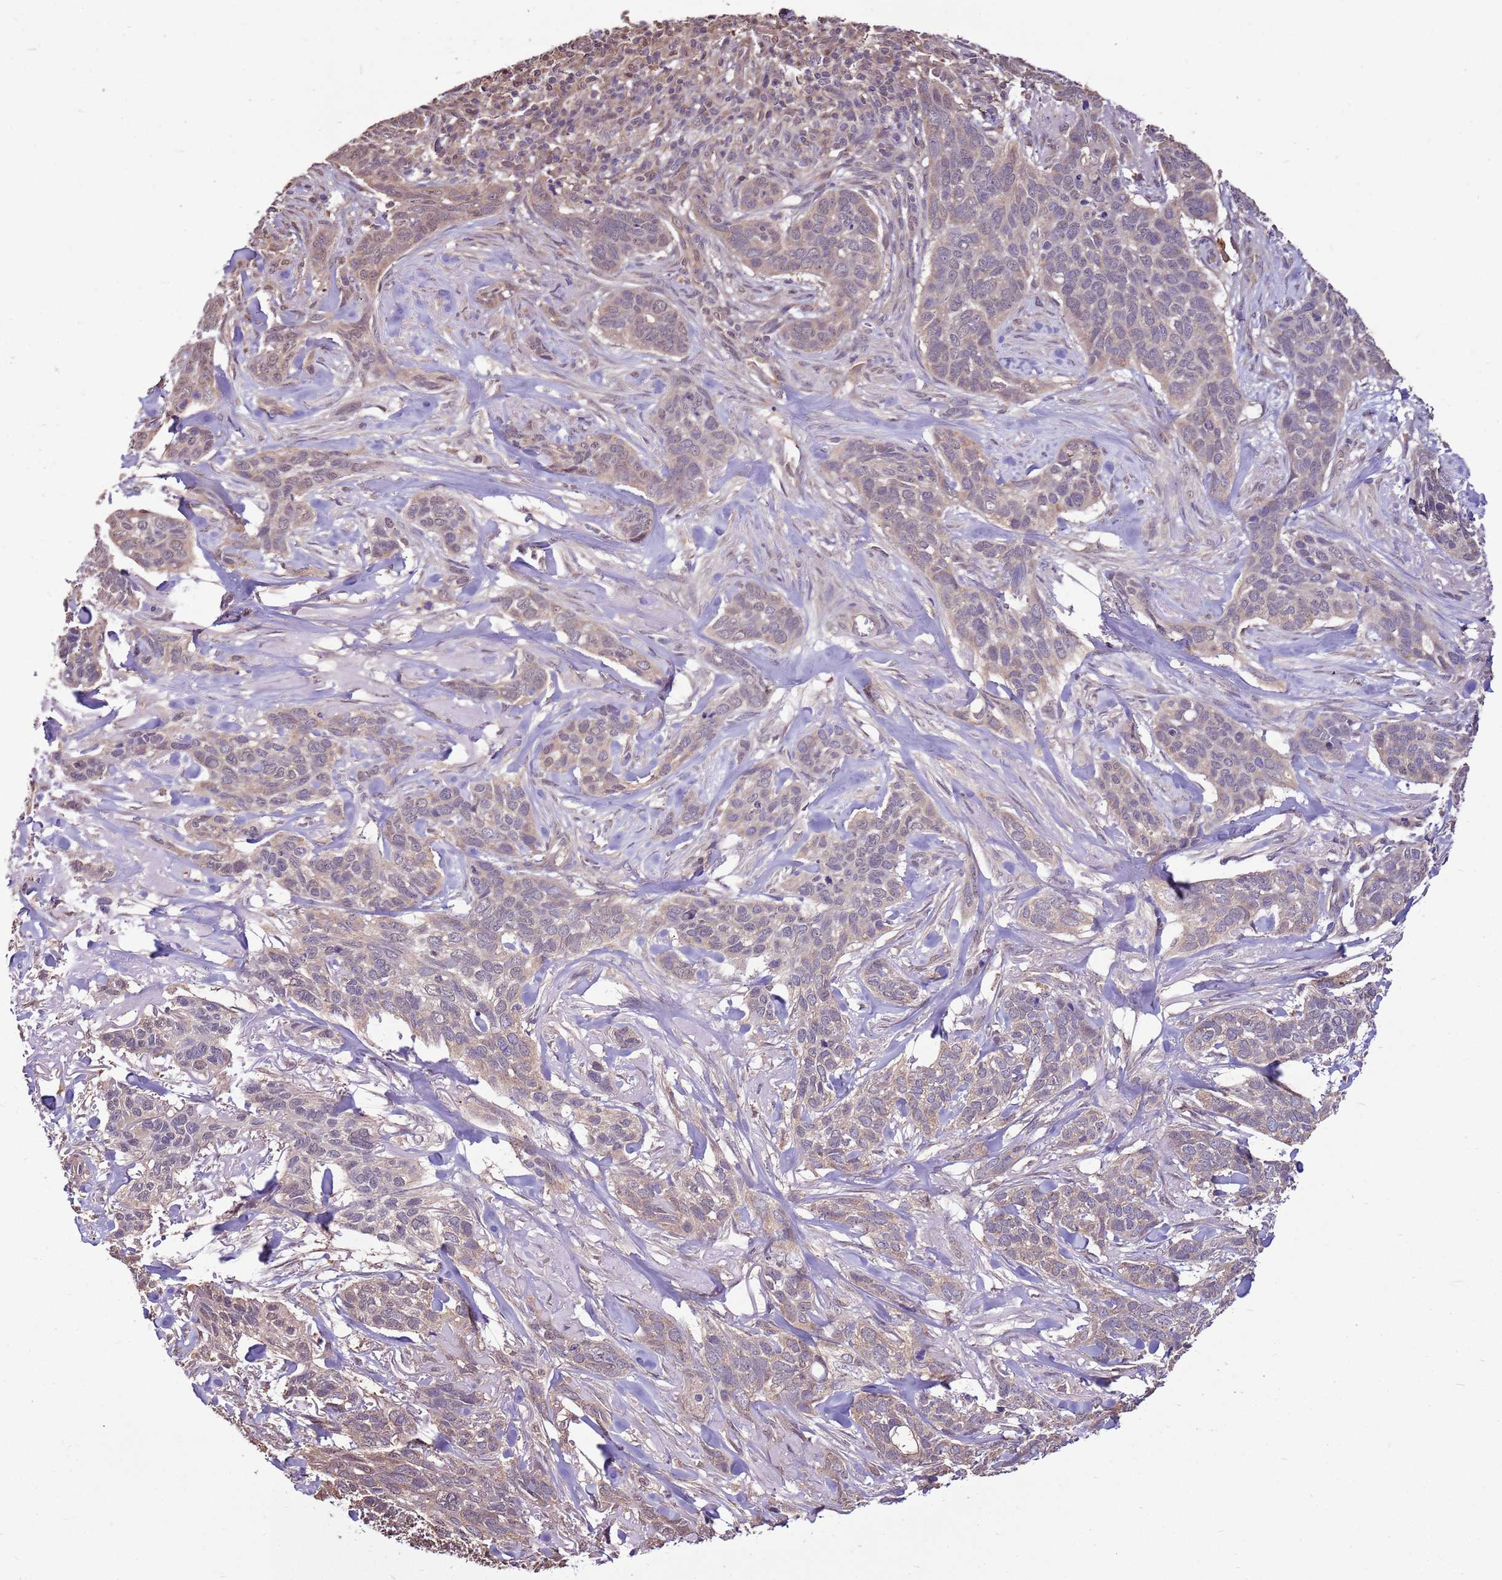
{"staining": {"intensity": "weak", "quantity": "<25%", "location": "cytoplasmic/membranous"}, "tissue": "skin cancer", "cell_type": "Tumor cells", "image_type": "cancer", "snomed": [{"axis": "morphology", "description": "Basal cell carcinoma"}, {"axis": "topography", "description": "Skin"}], "caption": "The image demonstrates no significant expression in tumor cells of skin cancer.", "gene": "BBS5", "patient": {"sex": "male", "age": 86}}